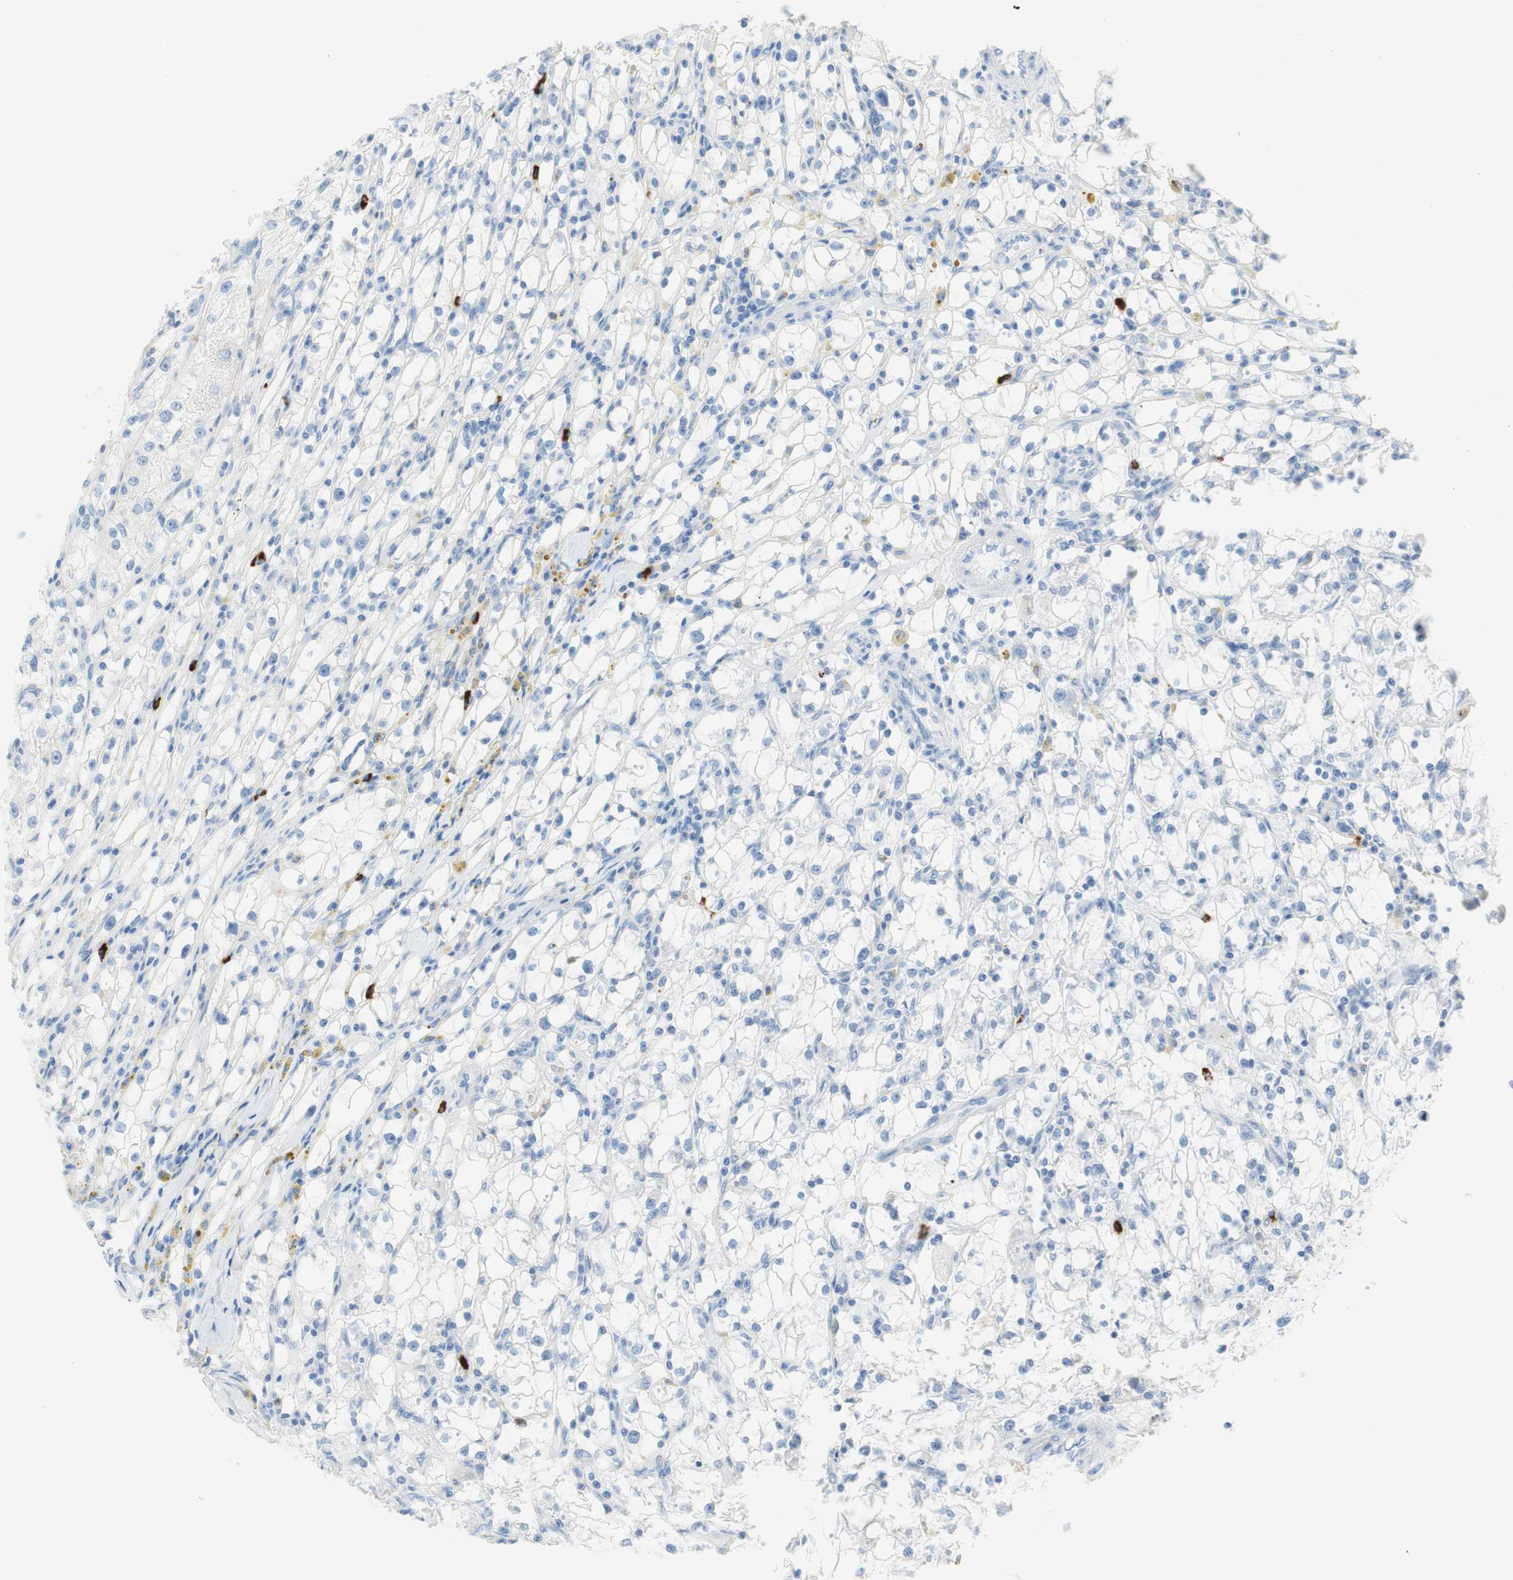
{"staining": {"intensity": "negative", "quantity": "none", "location": "none"}, "tissue": "renal cancer", "cell_type": "Tumor cells", "image_type": "cancer", "snomed": [{"axis": "morphology", "description": "Adenocarcinoma, NOS"}, {"axis": "topography", "description": "Kidney"}], "caption": "Renal cancer was stained to show a protein in brown. There is no significant staining in tumor cells.", "gene": "CEACAM1", "patient": {"sex": "male", "age": 56}}